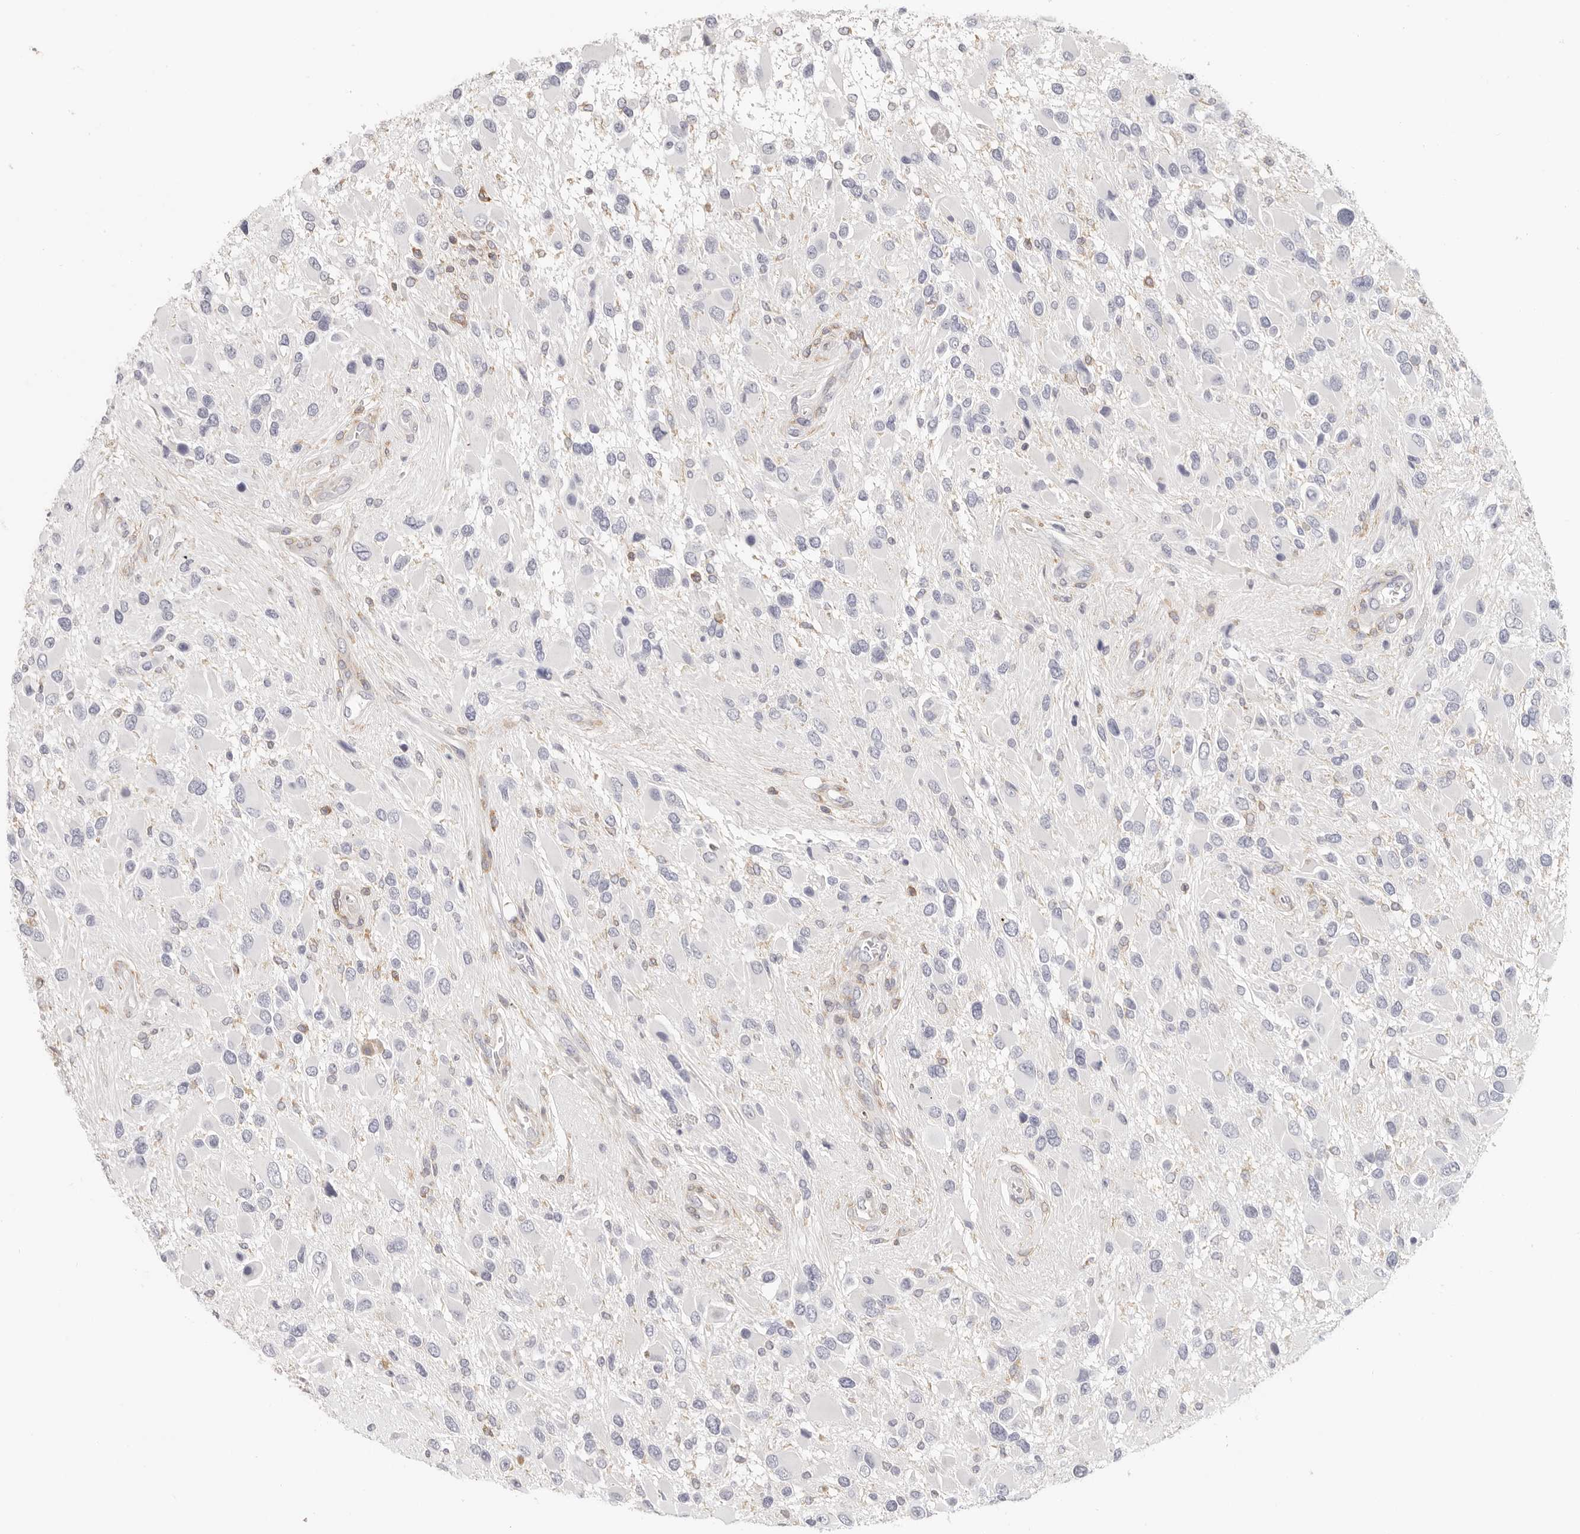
{"staining": {"intensity": "negative", "quantity": "none", "location": "none"}, "tissue": "glioma", "cell_type": "Tumor cells", "image_type": "cancer", "snomed": [{"axis": "morphology", "description": "Glioma, malignant, High grade"}, {"axis": "topography", "description": "Brain"}], "caption": "DAB immunohistochemical staining of glioma exhibits no significant expression in tumor cells.", "gene": "ANXA9", "patient": {"sex": "male", "age": 53}}